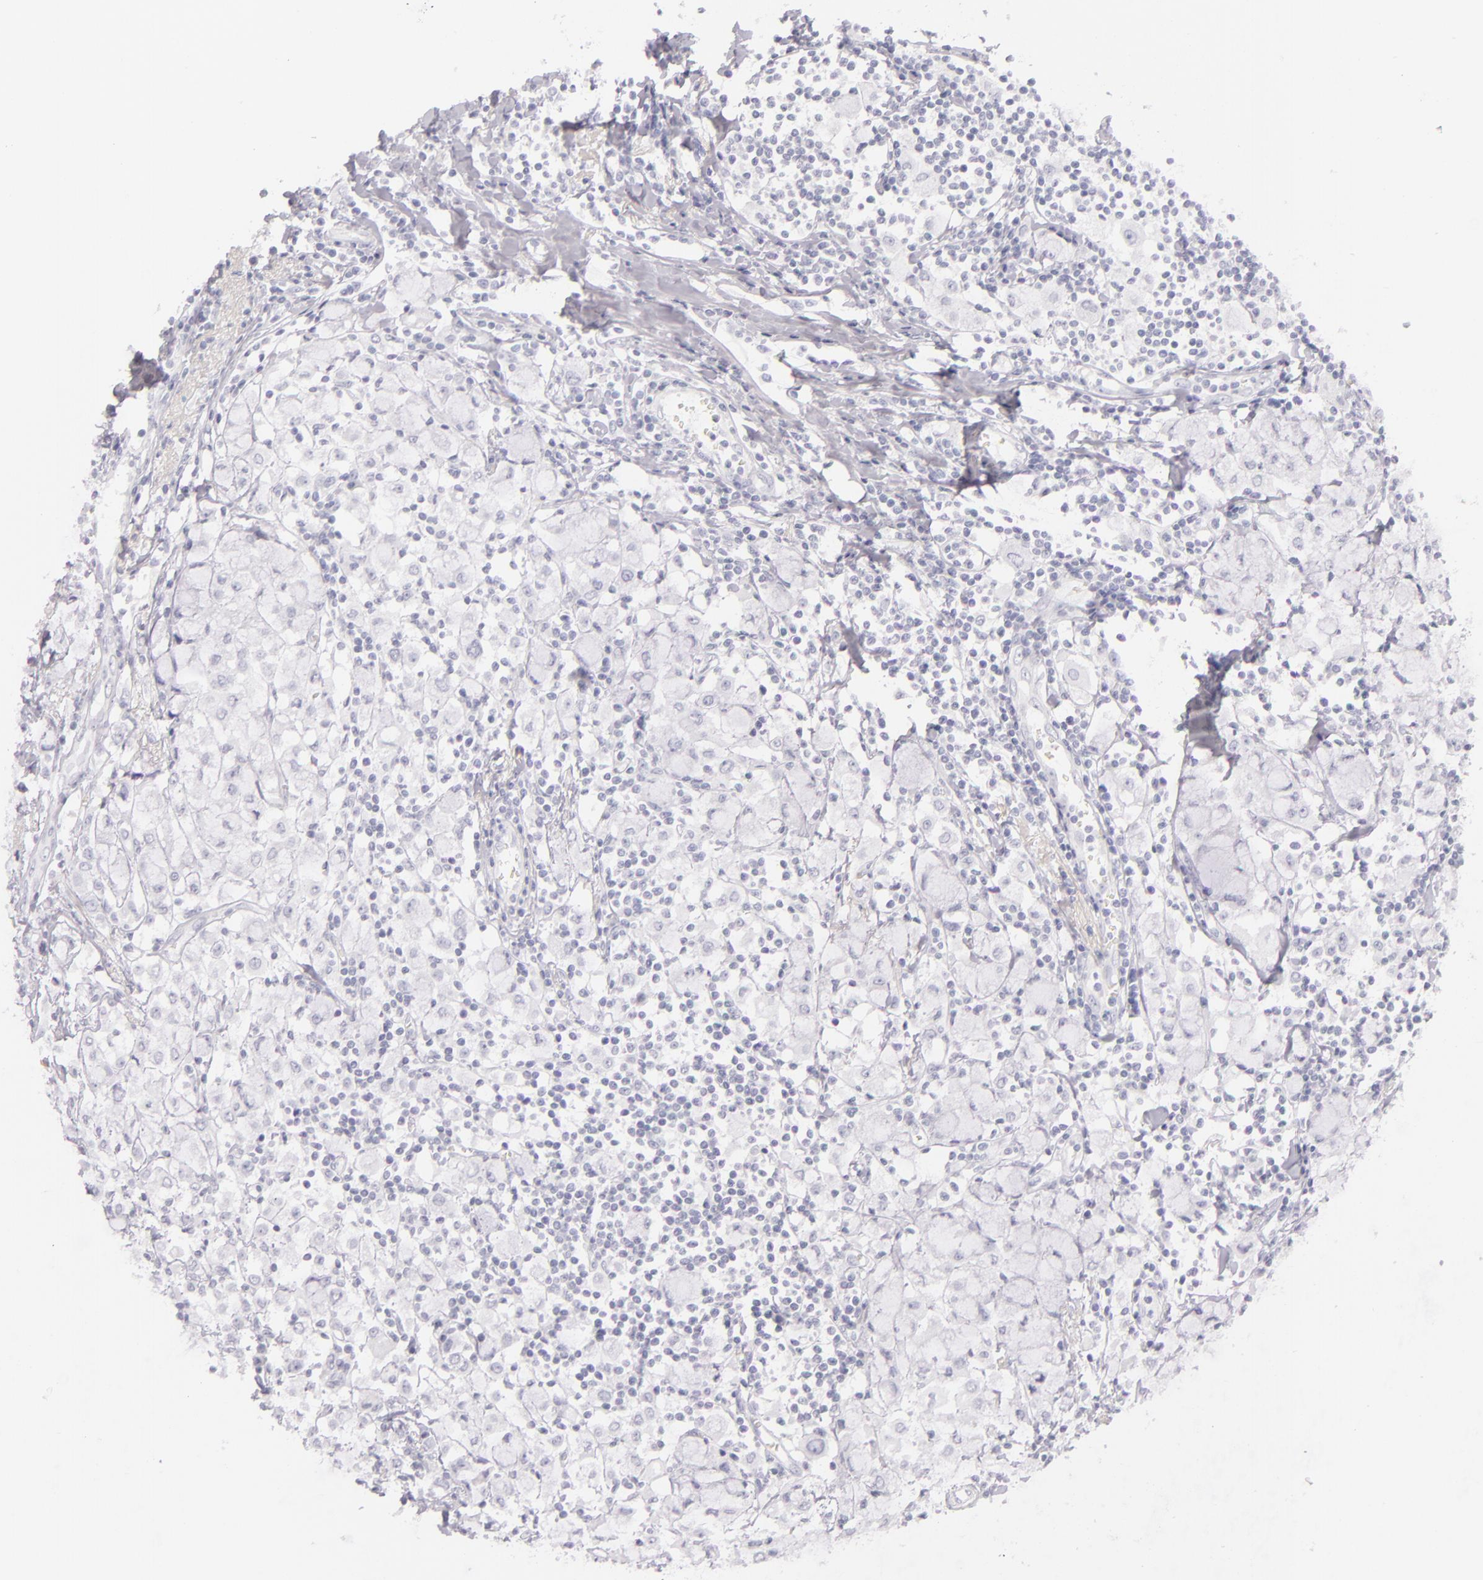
{"staining": {"intensity": "negative", "quantity": "none", "location": "none"}, "tissue": "breast cancer", "cell_type": "Tumor cells", "image_type": "cancer", "snomed": [{"axis": "morphology", "description": "Lobular carcinoma"}, {"axis": "topography", "description": "Breast"}], "caption": "Histopathology image shows no protein expression in tumor cells of breast lobular carcinoma tissue. The staining was performed using DAB to visualize the protein expression in brown, while the nuclei were stained in blue with hematoxylin (Magnification: 20x).", "gene": "FABP1", "patient": {"sex": "female", "age": 85}}